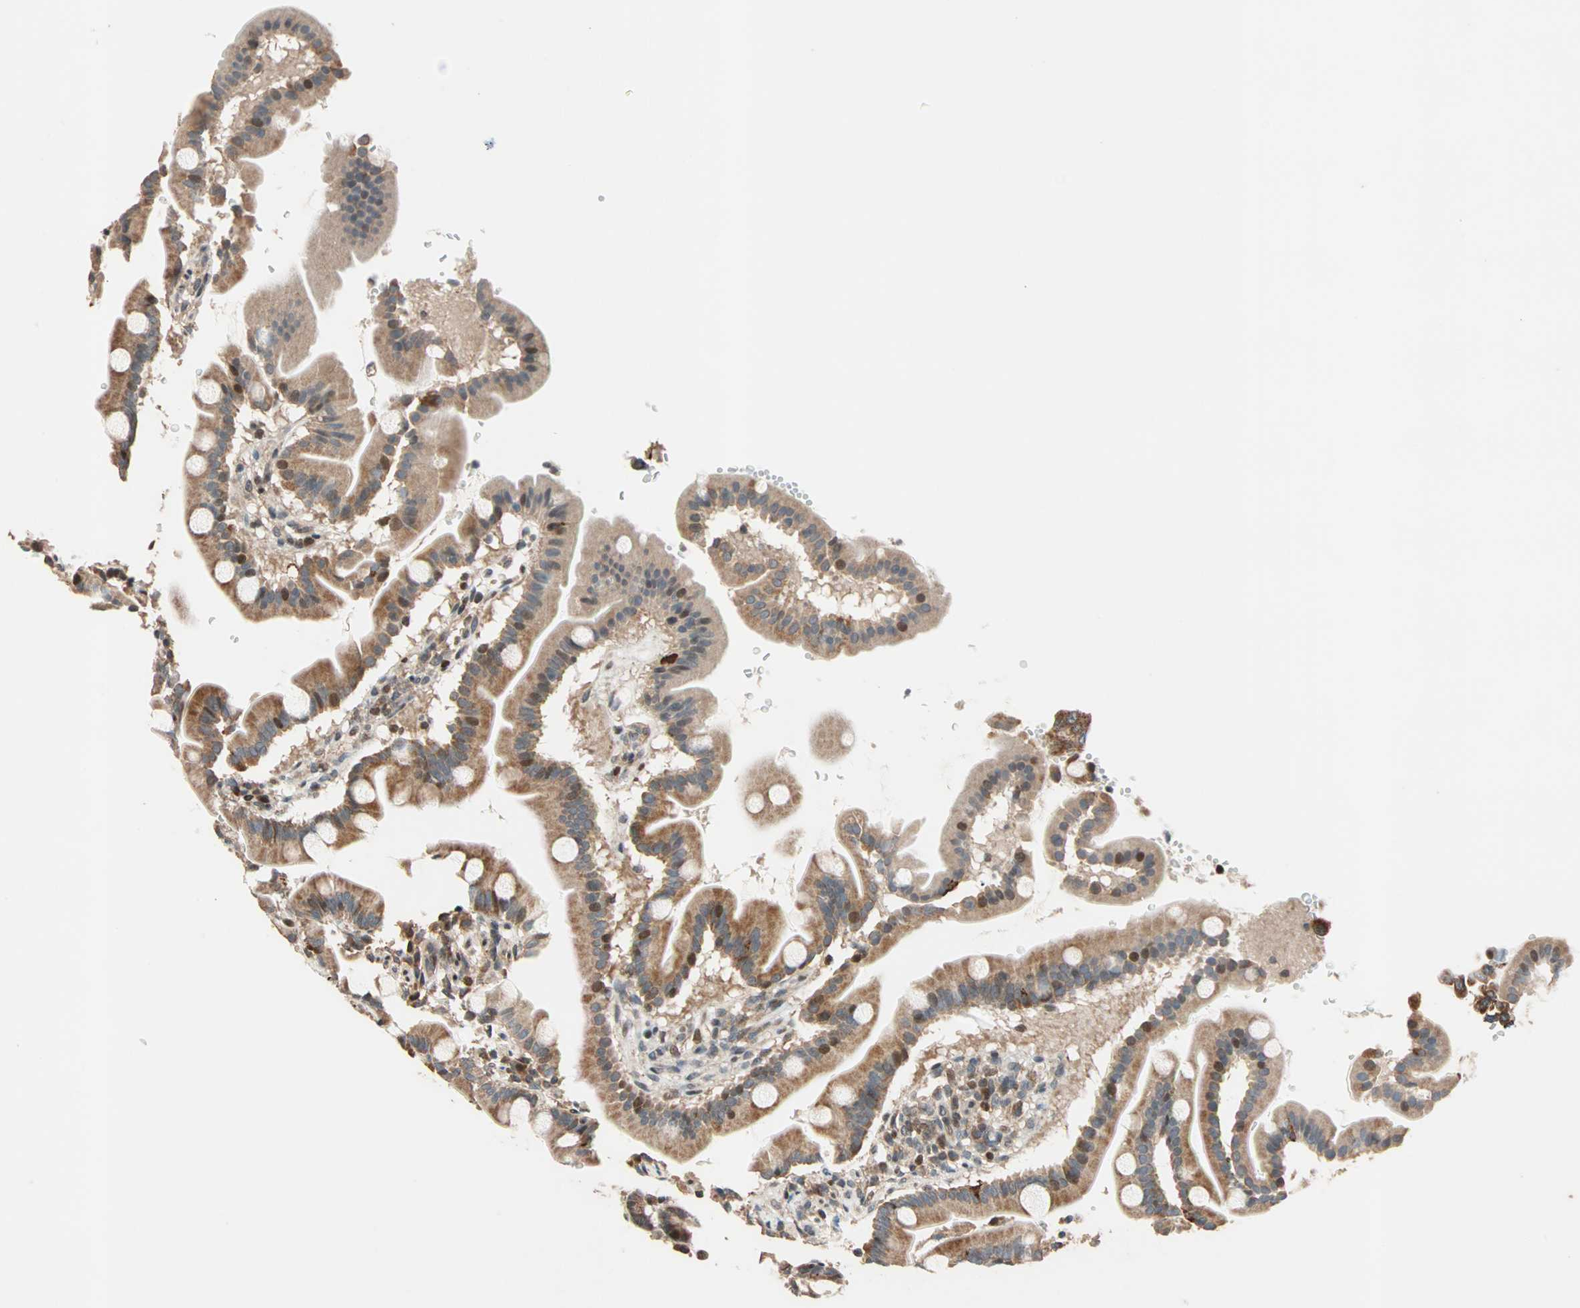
{"staining": {"intensity": "moderate", "quantity": ">75%", "location": "cytoplasmic/membranous"}, "tissue": "duodenum", "cell_type": "Glandular cells", "image_type": "normal", "snomed": [{"axis": "morphology", "description": "Normal tissue, NOS"}, {"axis": "topography", "description": "Duodenum"}], "caption": "Protein expression analysis of benign duodenum shows moderate cytoplasmic/membranous positivity in about >75% of glandular cells. (DAB = brown stain, brightfield microscopy at high magnification).", "gene": "HECW1", "patient": {"sex": "male", "age": 50}}